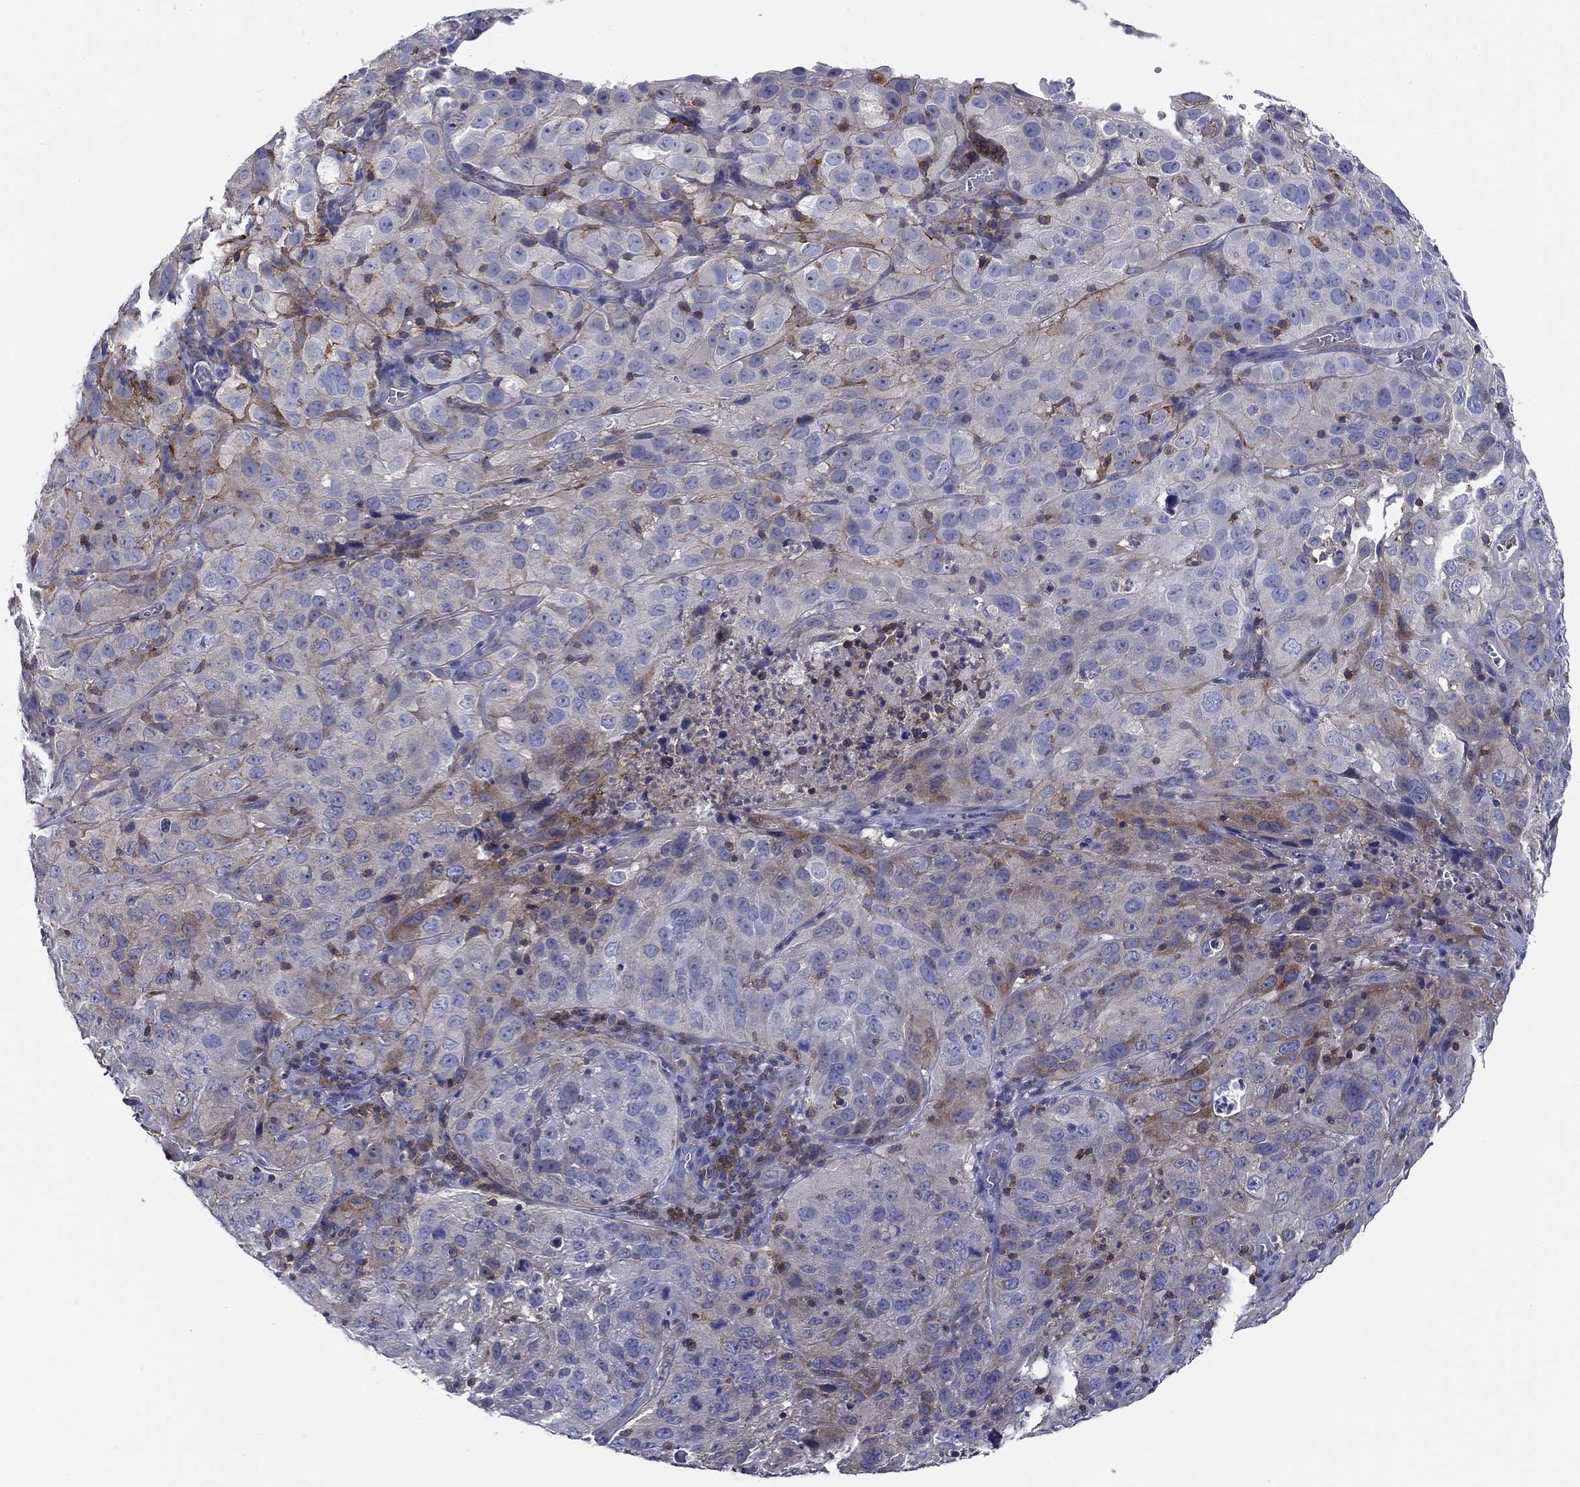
{"staining": {"intensity": "moderate", "quantity": "<25%", "location": "cytoplasmic/membranous"}, "tissue": "cervical cancer", "cell_type": "Tumor cells", "image_type": "cancer", "snomed": [{"axis": "morphology", "description": "Squamous cell carcinoma, NOS"}, {"axis": "topography", "description": "Cervix"}], "caption": "Immunohistochemical staining of cervical cancer (squamous cell carcinoma) demonstrates low levels of moderate cytoplasmic/membranous protein staining in approximately <25% of tumor cells. (IHC, brightfield microscopy, high magnification).", "gene": "SIT1", "patient": {"sex": "female", "age": 32}}